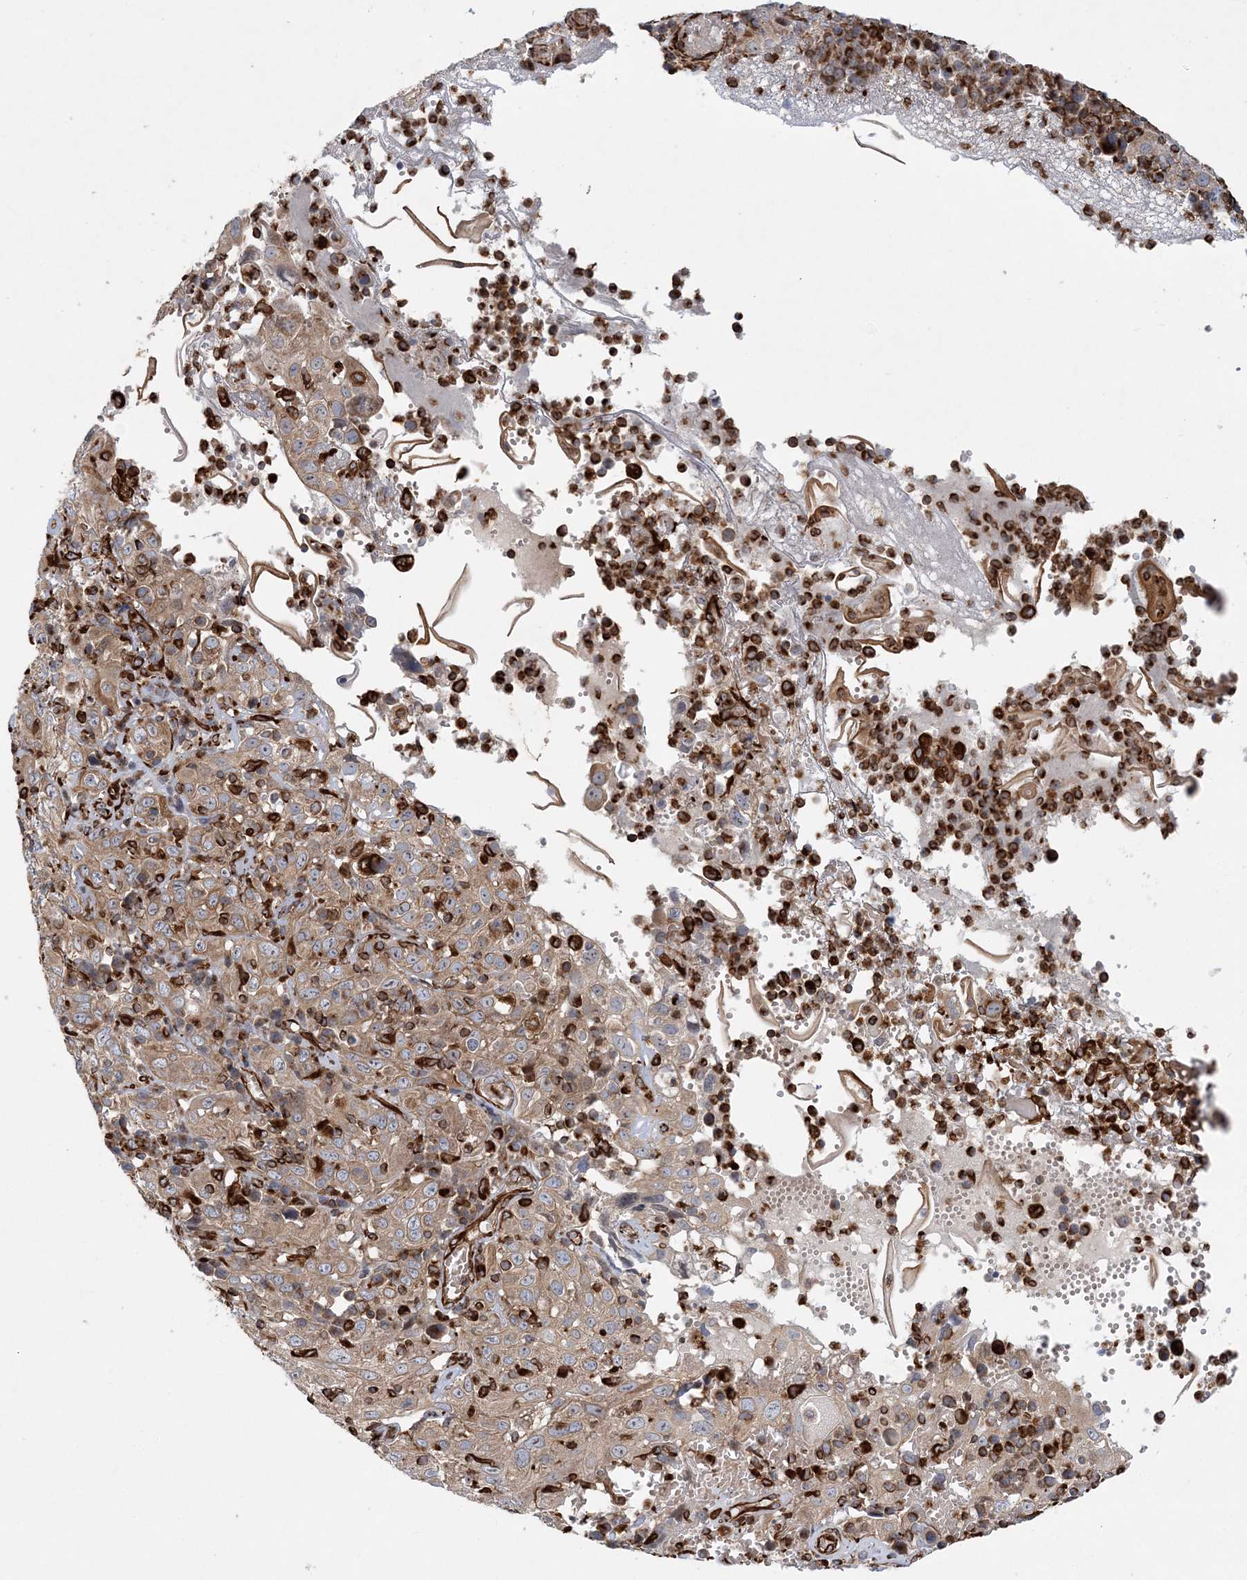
{"staining": {"intensity": "moderate", "quantity": ">75%", "location": "cytoplasmic/membranous"}, "tissue": "cervical cancer", "cell_type": "Tumor cells", "image_type": "cancer", "snomed": [{"axis": "morphology", "description": "Squamous cell carcinoma, NOS"}, {"axis": "topography", "description": "Cervix"}], "caption": "Immunohistochemical staining of human cervical squamous cell carcinoma demonstrates moderate cytoplasmic/membranous protein positivity in approximately >75% of tumor cells. (IHC, brightfield microscopy, high magnification).", "gene": "FAM114A2", "patient": {"sex": "female", "age": 46}}